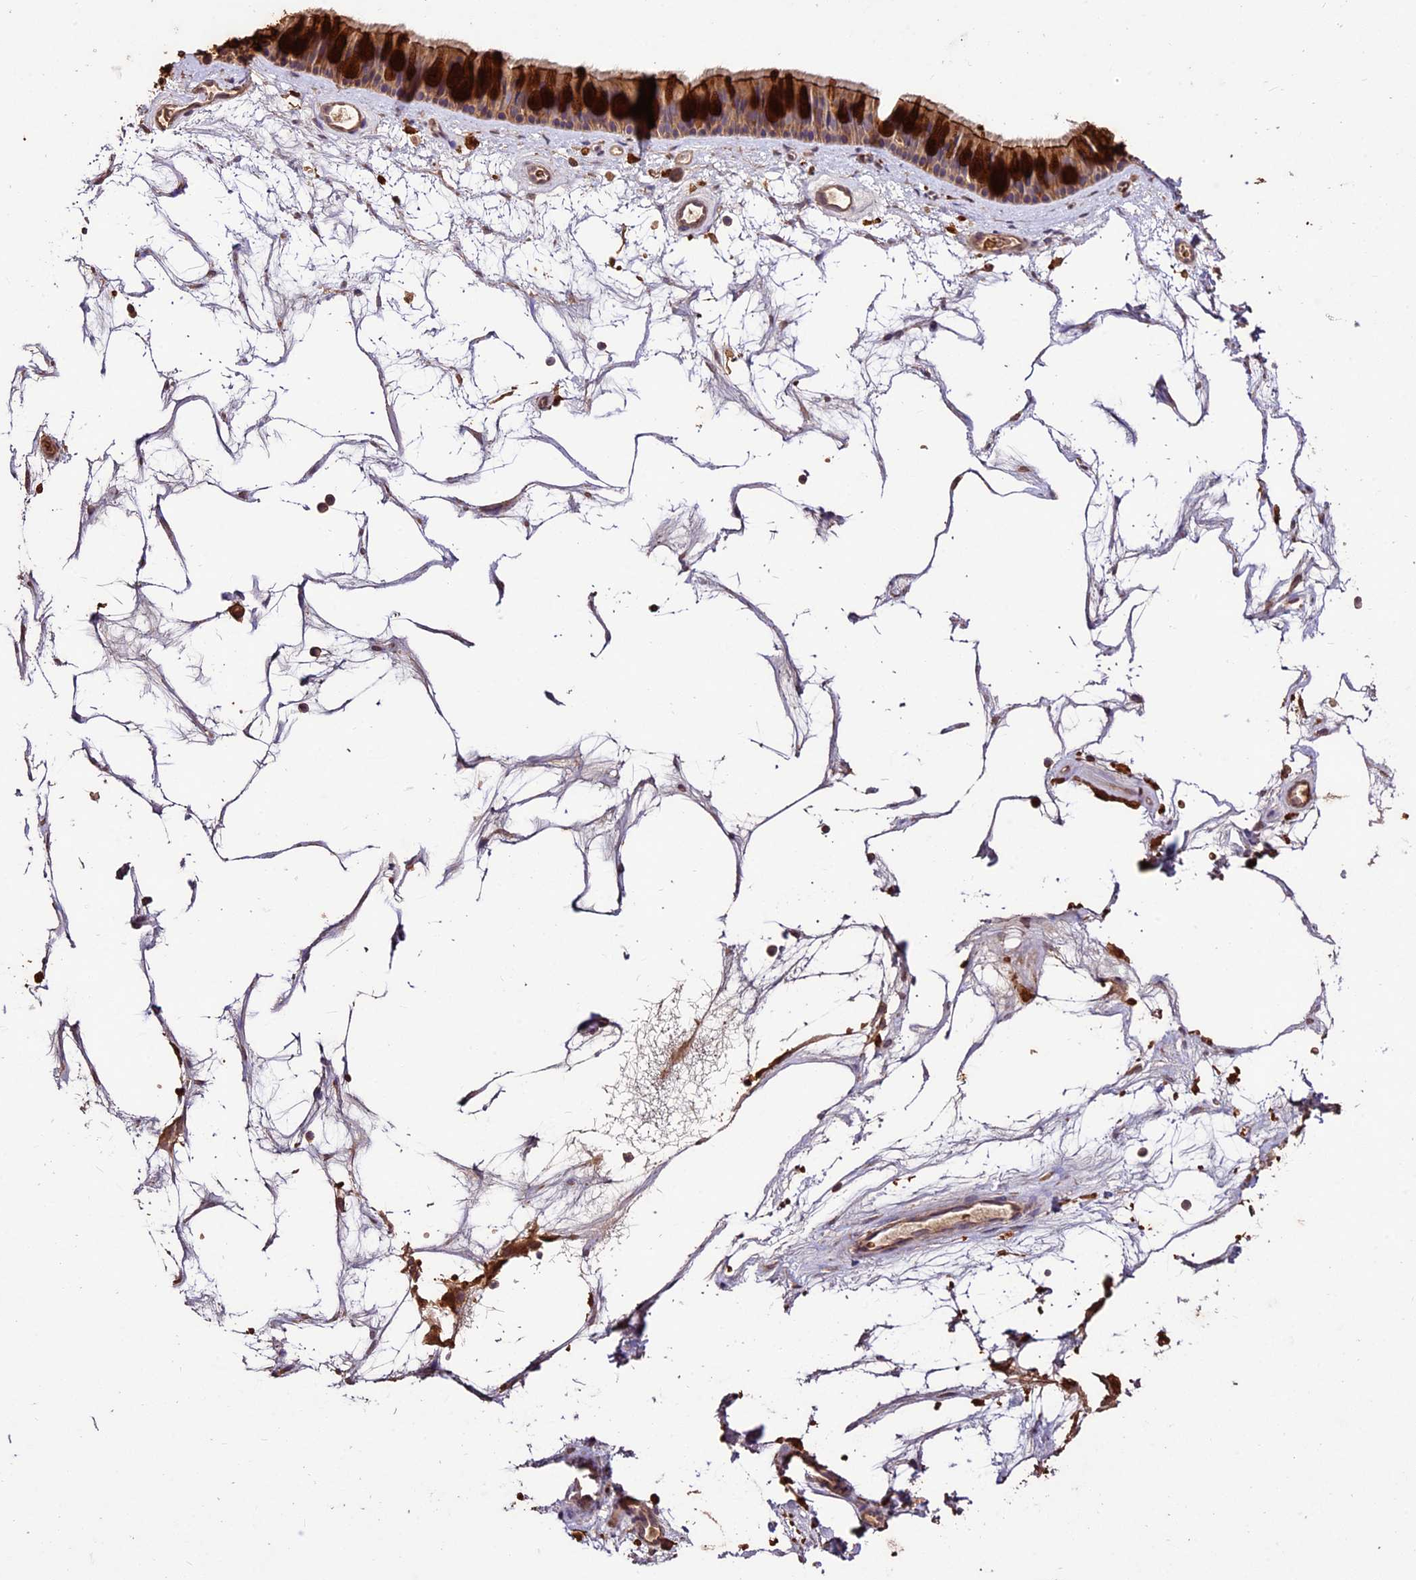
{"staining": {"intensity": "strong", "quantity": ">75%", "location": "cytoplasmic/membranous"}, "tissue": "nasopharynx", "cell_type": "Respiratory epithelial cells", "image_type": "normal", "snomed": [{"axis": "morphology", "description": "Normal tissue, NOS"}, {"axis": "topography", "description": "Nasopharynx"}], "caption": "Protein staining of normal nasopharynx shows strong cytoplasmic/membranous staining in about >75% of respiratory epithelial cells.", "gene": "CRLF1", "patient": {"sex": "male", "age": 64}}